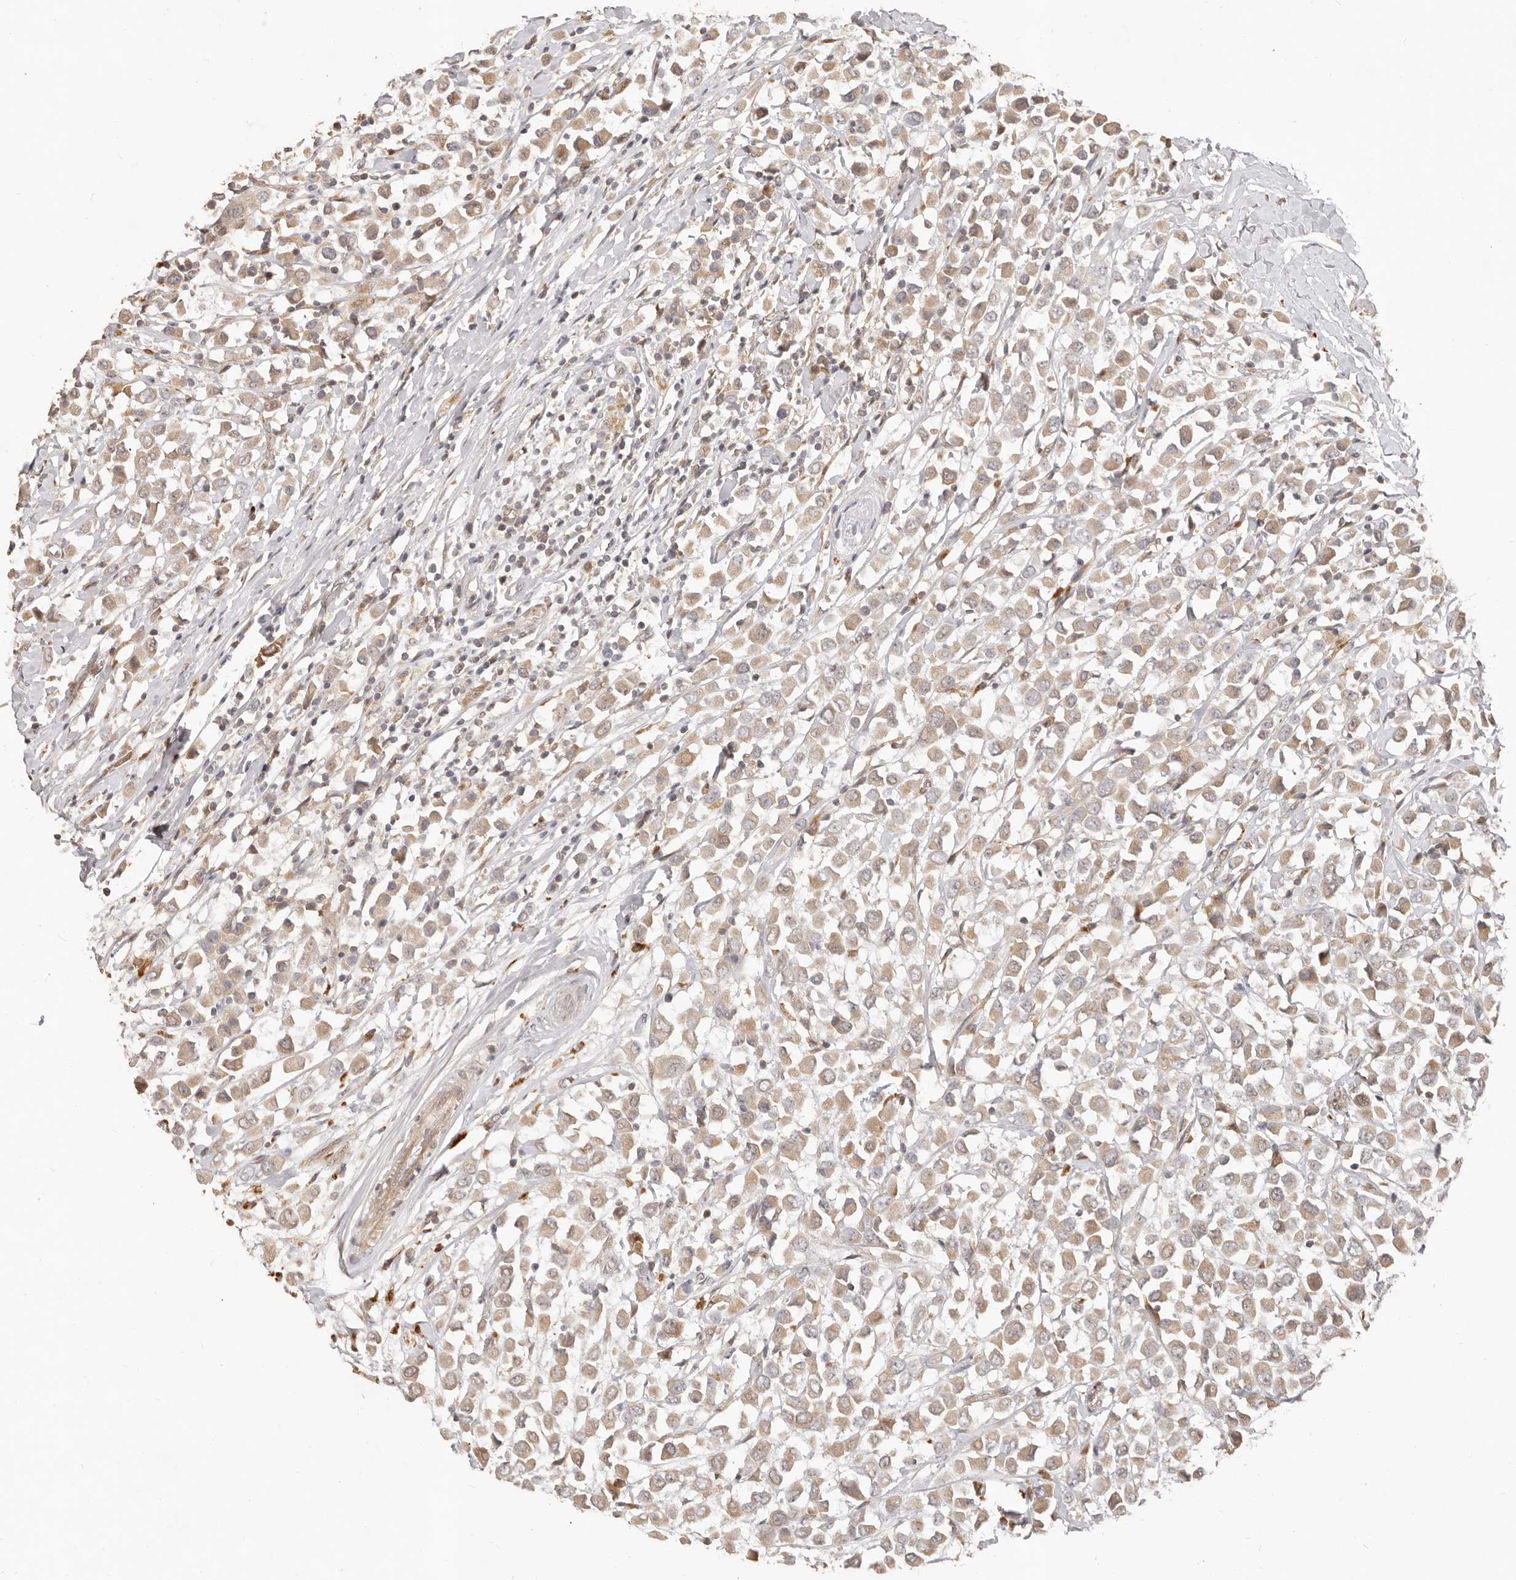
{"staining": {"intensity": "weak", "quantity": ">75%", "location": "cytoplasmic/membranous"}, "tissue": "breast cancer", "cell_type": "Tumor cells", "image_type": "cancer", "snomed": [{"axis": "morphology", "description": "Duct carcinoma"}, {"axis": "topography", "description": "Breast"}], "caption": "Tumor cells show weak cytoplasmic/membranous positivity in about >75% of cells in breast infiltrating ductal carcinoma. The staining is performed using DAB brown chromogen to label protein expression. The nuclei are counter-stained blue using hematoxylin.", "gene": "MTFR2", "patient": {"sex": "female", "age": 61}}